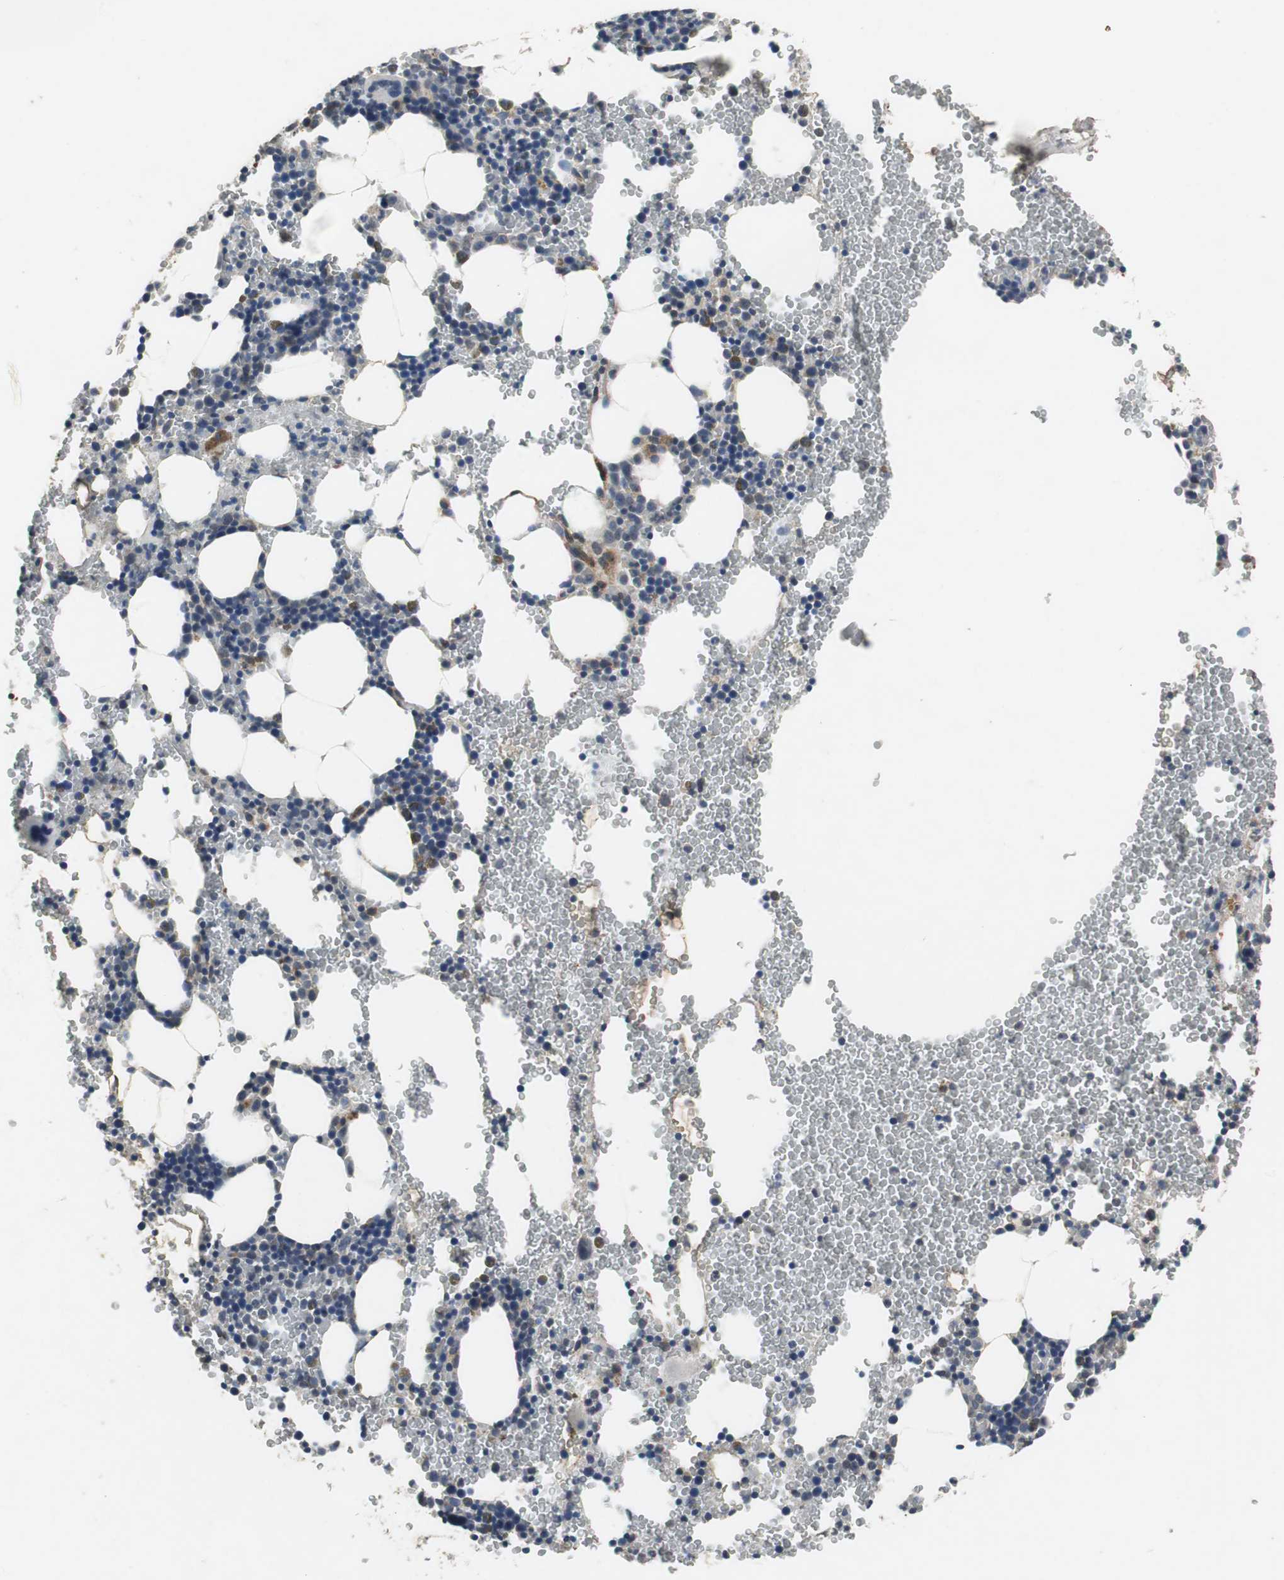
{"staining": {"intensity": "moderate", "quantity": "<25%", "location": "cytoplasmic/membranous"}, "tissue": "bone marrow", "cell_type": "Hematopoietic cells", "image_type": "normal", "snomed": [{"axis": "morphology", "description": "Normal tissue, NOS"}, {"axis": "morphology", "description": "Inflammation, NOS"}, {"axis": "topography", "description": "Bone marrow"}], "caption": "Immunohistochemistry histopathology image of normal bone marrow stained for a protein (brown), which exhibits low levels of moderate cytoplasmic/membranous positivity in about <25% of hematopoietic cells.", "gene": "ISCU", "patient": {"sex": "male", "age": 22}}